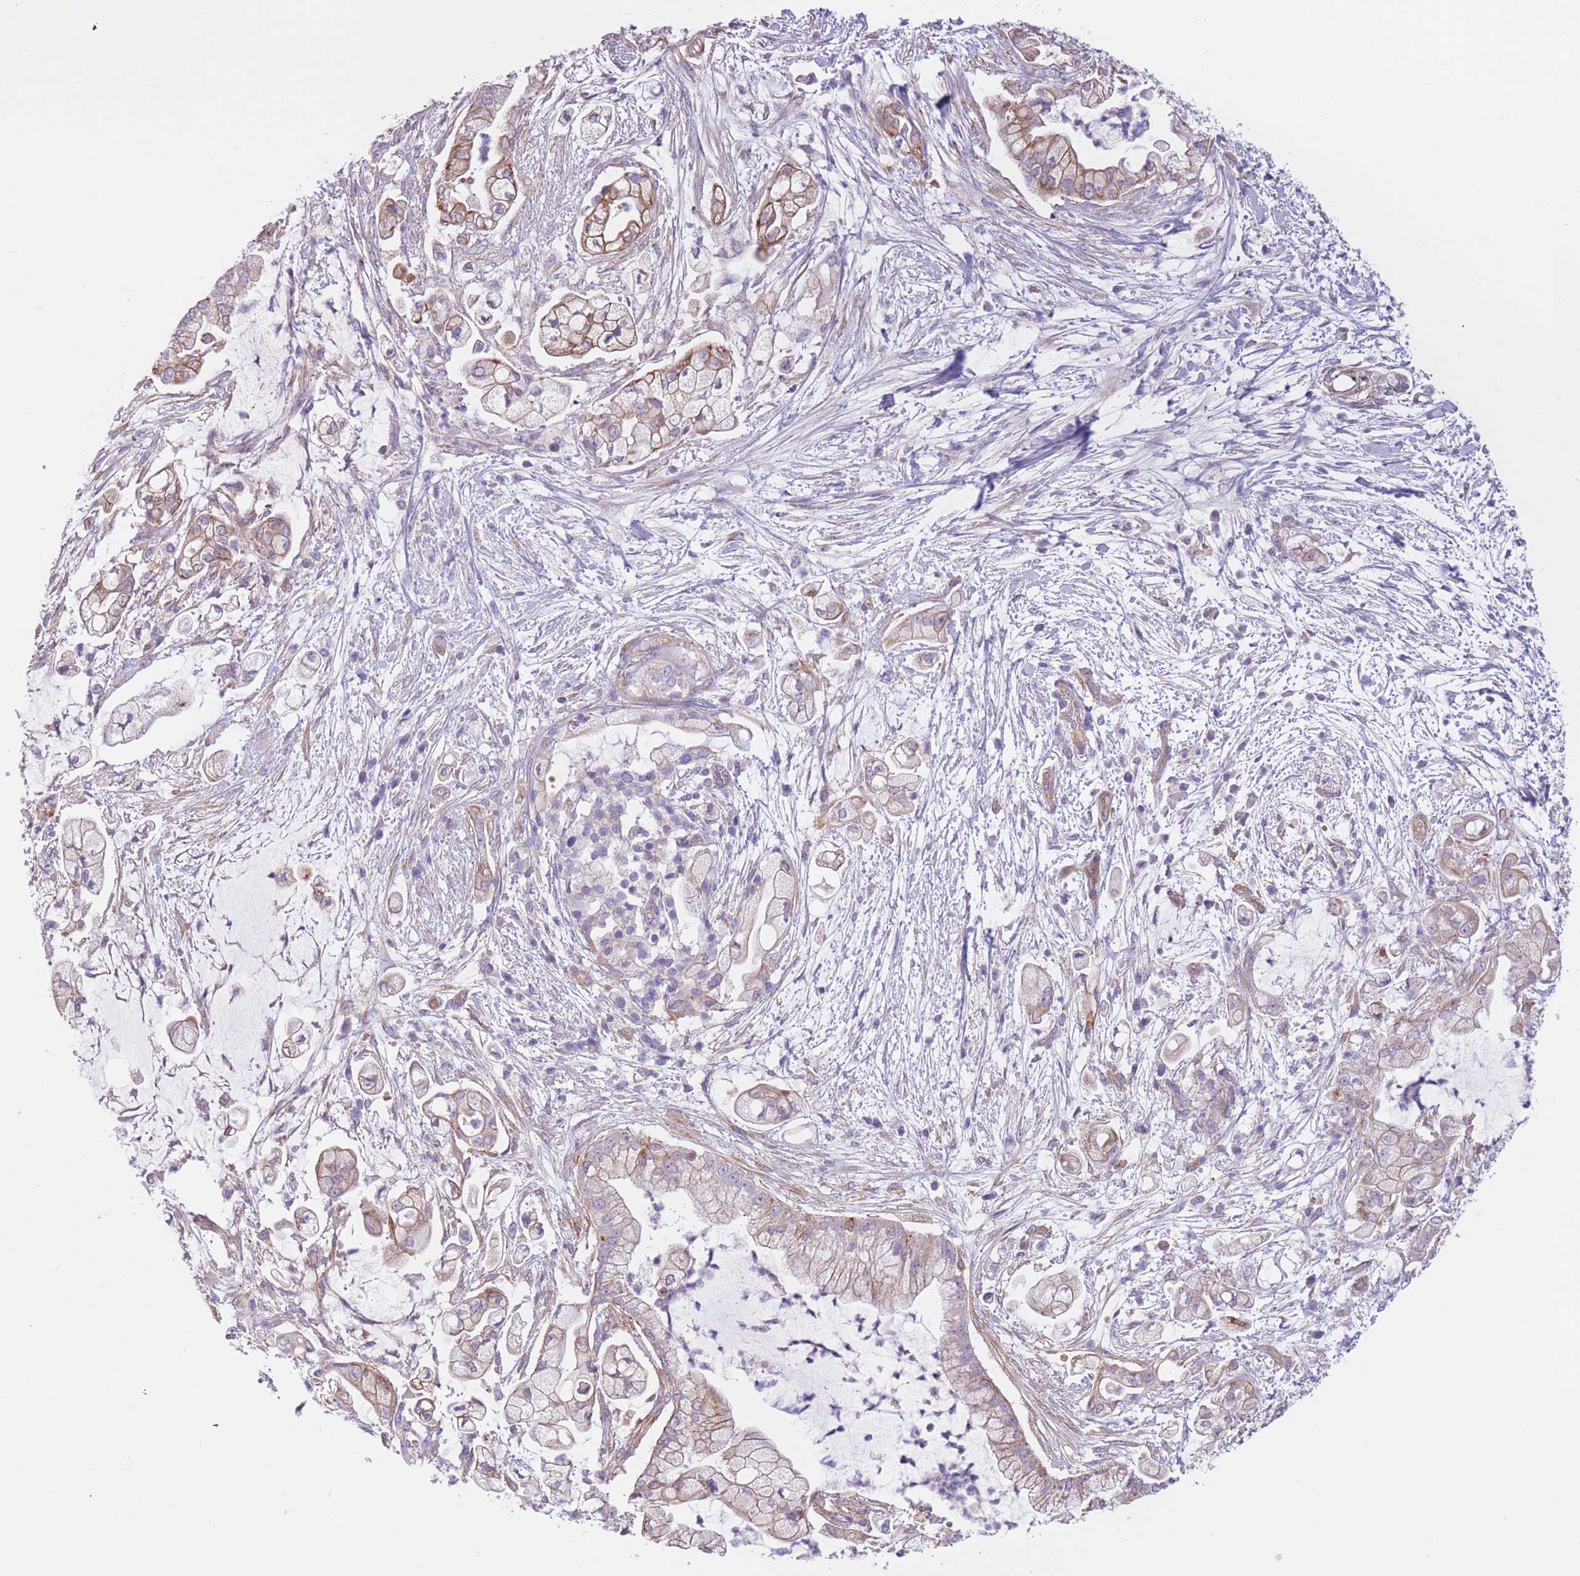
{"staining": {"intensity": "weak", "quantity": "25%-75%", "location": "cytoplasmic/membranous"}, "tissue": "pancreatic cancer", "cell_type": "Tumor cells", "image_type": "cancer", "snomed": [{"axis": "morphology", "description": "Adenocarcinoma, NOS"}, {"axis": "topography", "description": "Pancreas"}], "caption": "DAB immunohistochemical staining of adenocarcinoma (pancreatic) reveals weak cytoplasmic/membranous protein positivity in approximately 25%-75% of tumor cells.", "gene": "SERPINB3", "patient": {"sex": "female", "age": 69}}